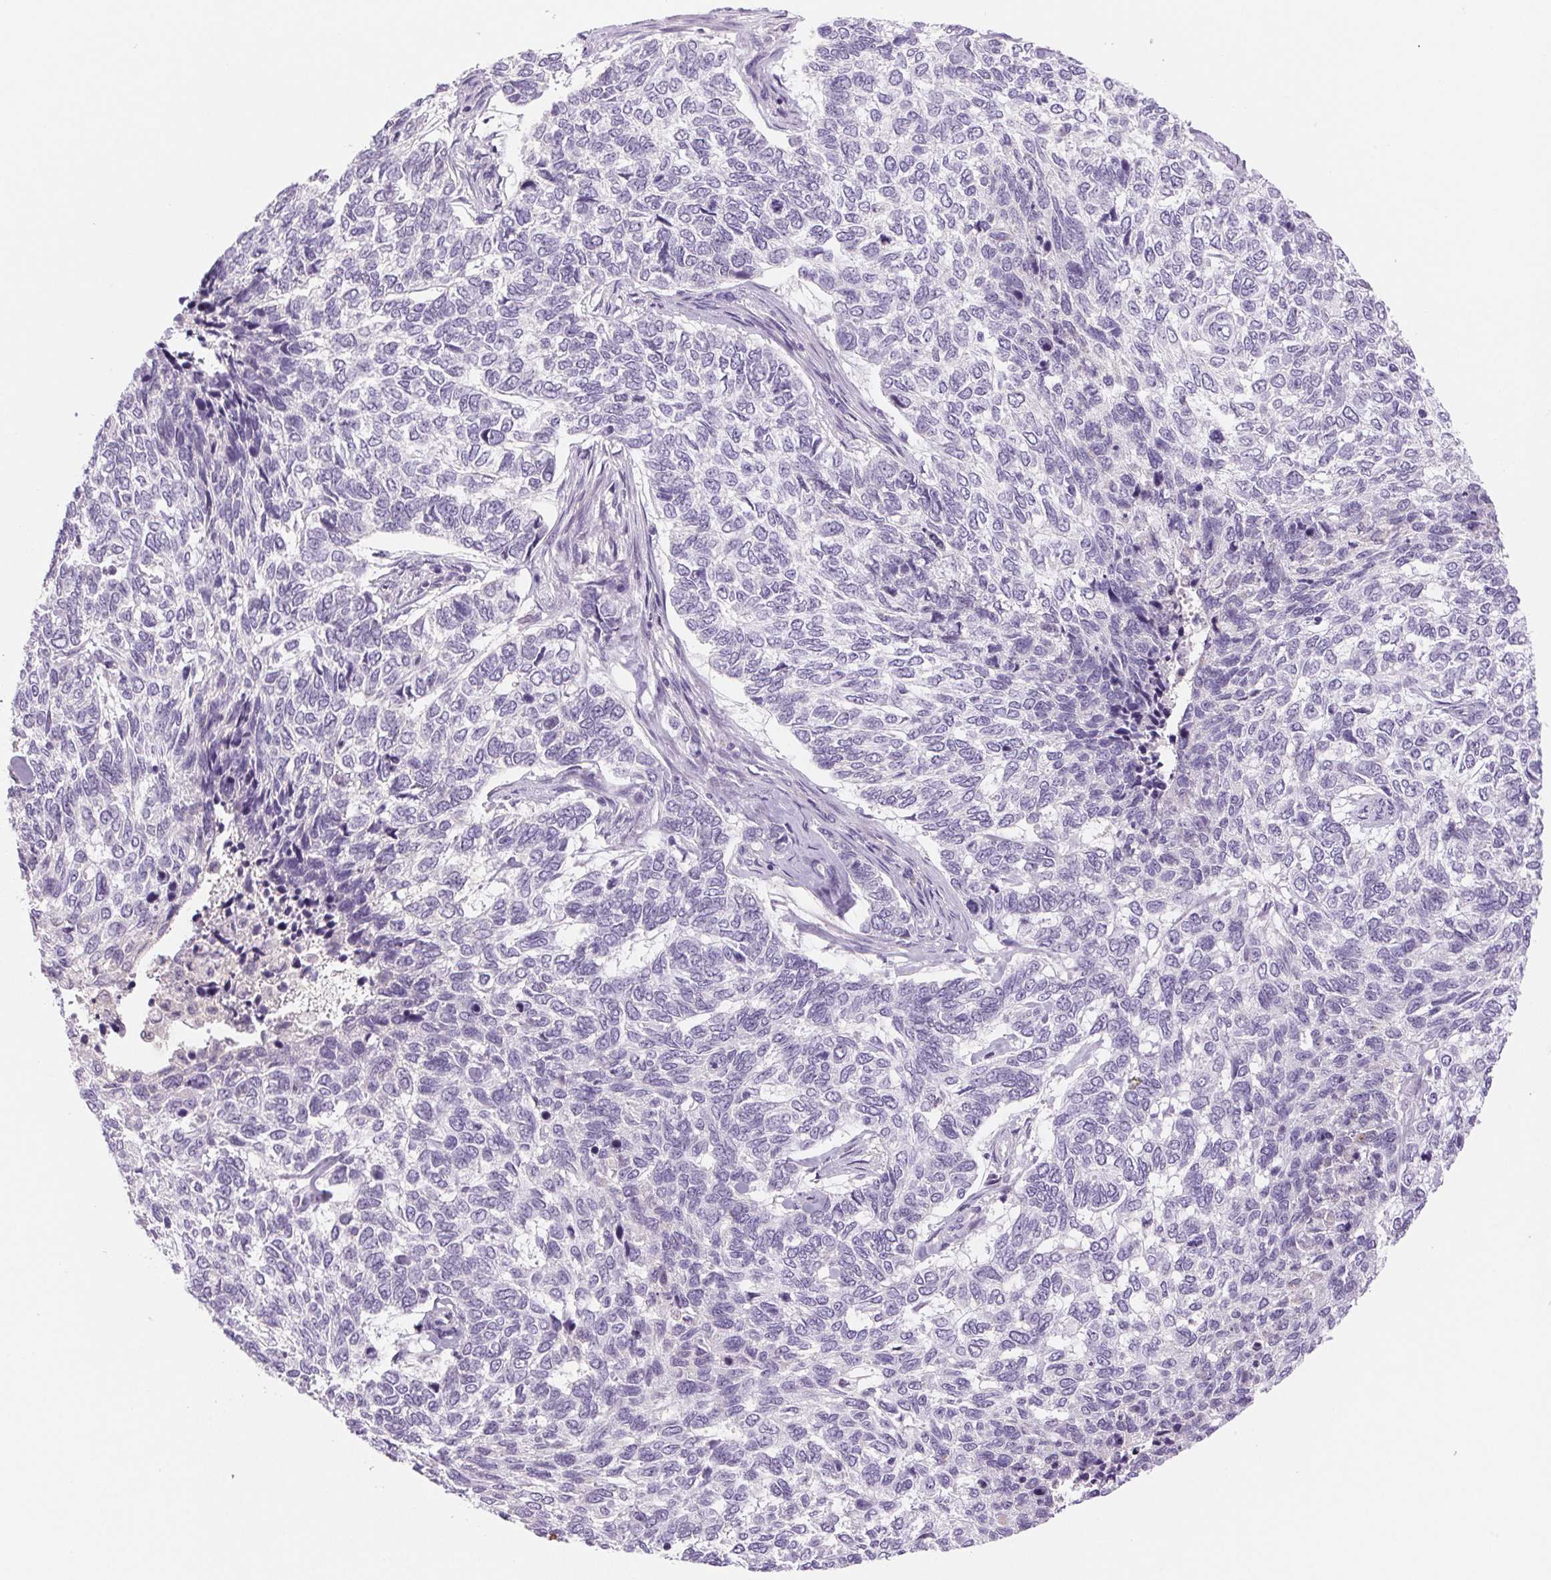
{"staining": {"intensity": "negative", "quantity": "none", "location": "none"}, "tissue": "skin cancer", "cell_type": "Tumor cells", "image_type": "cancer", "snomed": [{"axis": "morphology", "description": "Basal cell carcinoma"}, {"axis": "topography", "description": "Skin"}], "caption": "Skin cancer was stained to show a protein in brown. There is no significant positivity in tumor cells.", "gene": "IFIT1B", "patient": {"sex": "female", "age": 65}}